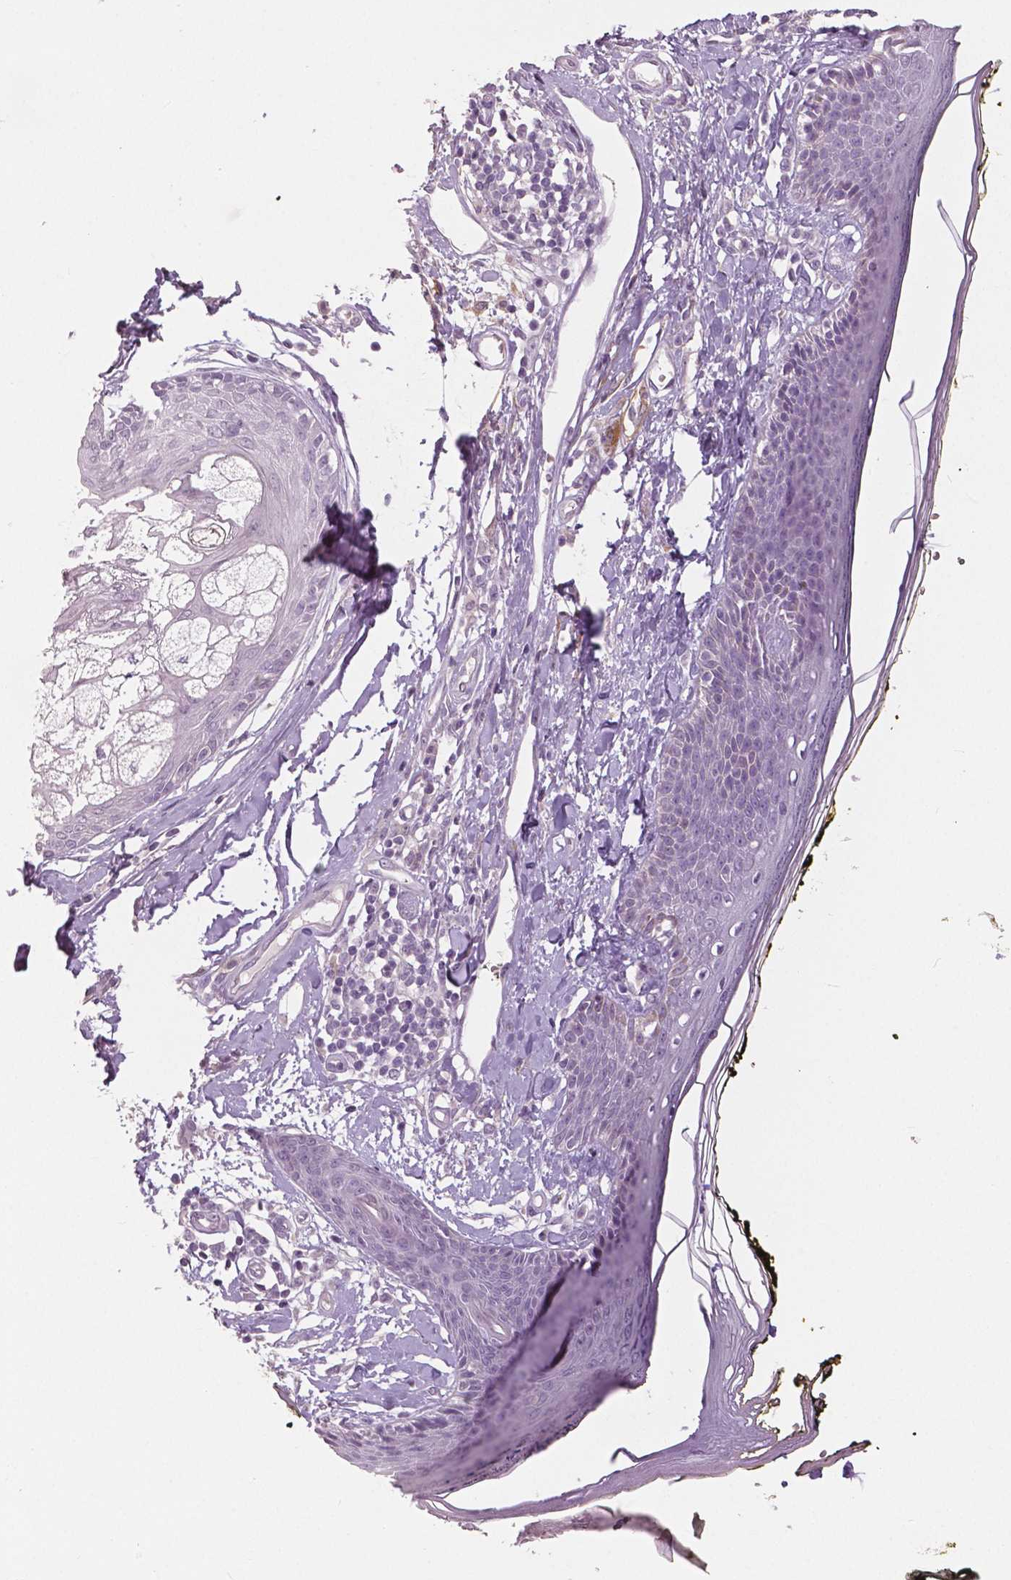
{"staining": {"intensity": "negative", "quantity": "none", "location": "none"}, "tissue": "skin", "cell_type": "Fibroblasts", "image_type": "normal", "snomed": [{"axis": "morphology", "description": "Normal tissue, NOS"}, {"axis": "topography", "description": "Skin"}], "caption": "There is no significant expression in fibroblasts of skin.", "gene": "NECAB1", "patient": {"sex": "male", "age": 76}}